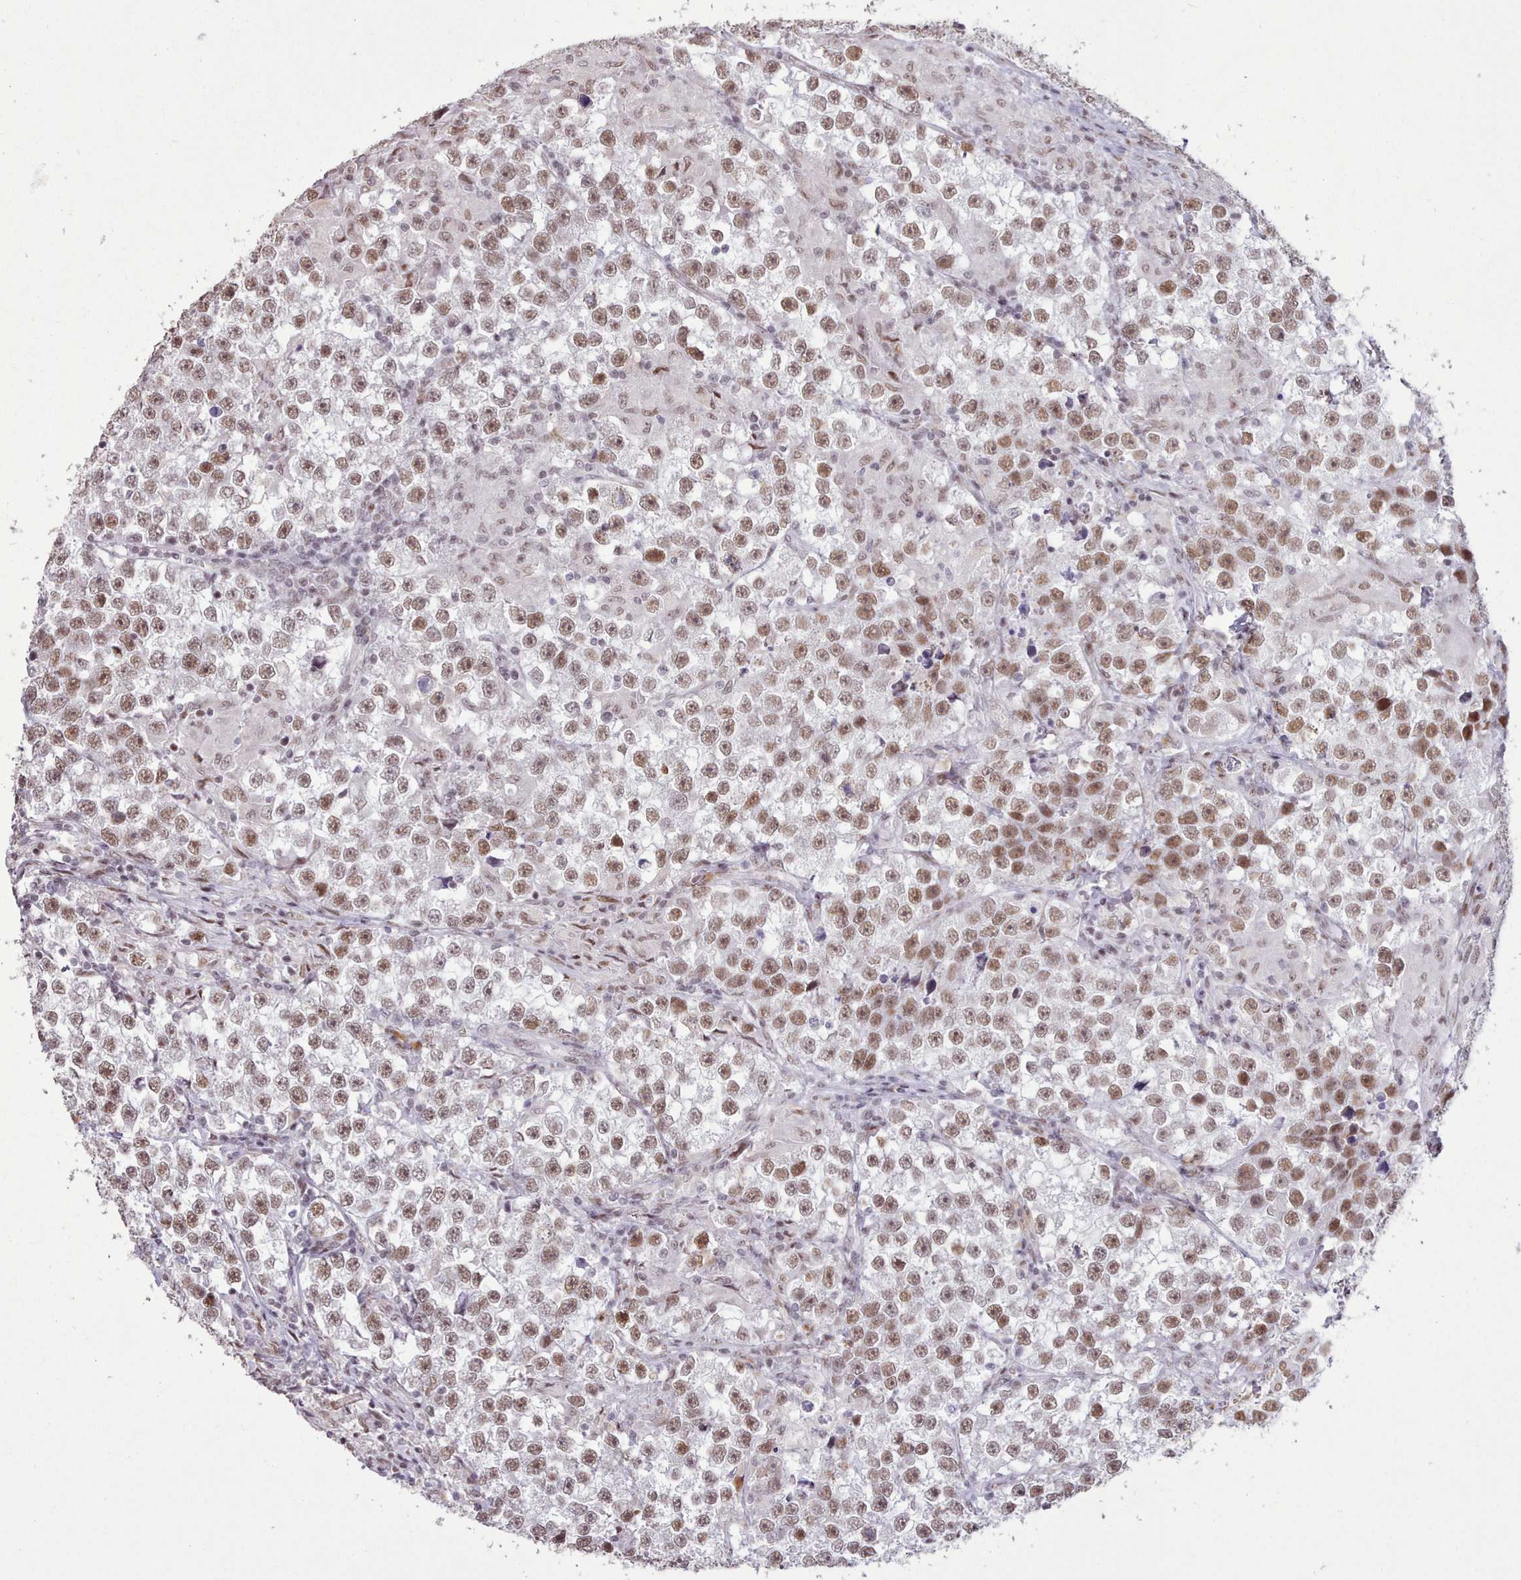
{"staining": {"intensity": "moderate", "quantity": ">75%", "location": "nuclear"}, "tissue": "testis cancer", "cell_type": "Tumor cells", "image_type": "cancer", "snomed": [{"axis": "morphology", "description": "Seminoma, NOS"}, {"axis": "topography", "description": "Testis"}], "caption": "Testis seminoma tissue exhibits moderate nuclear expression in approximately >75% of tumor cells", "gene": "TAF15", "patient": {"sex": "male", "age": 46}}